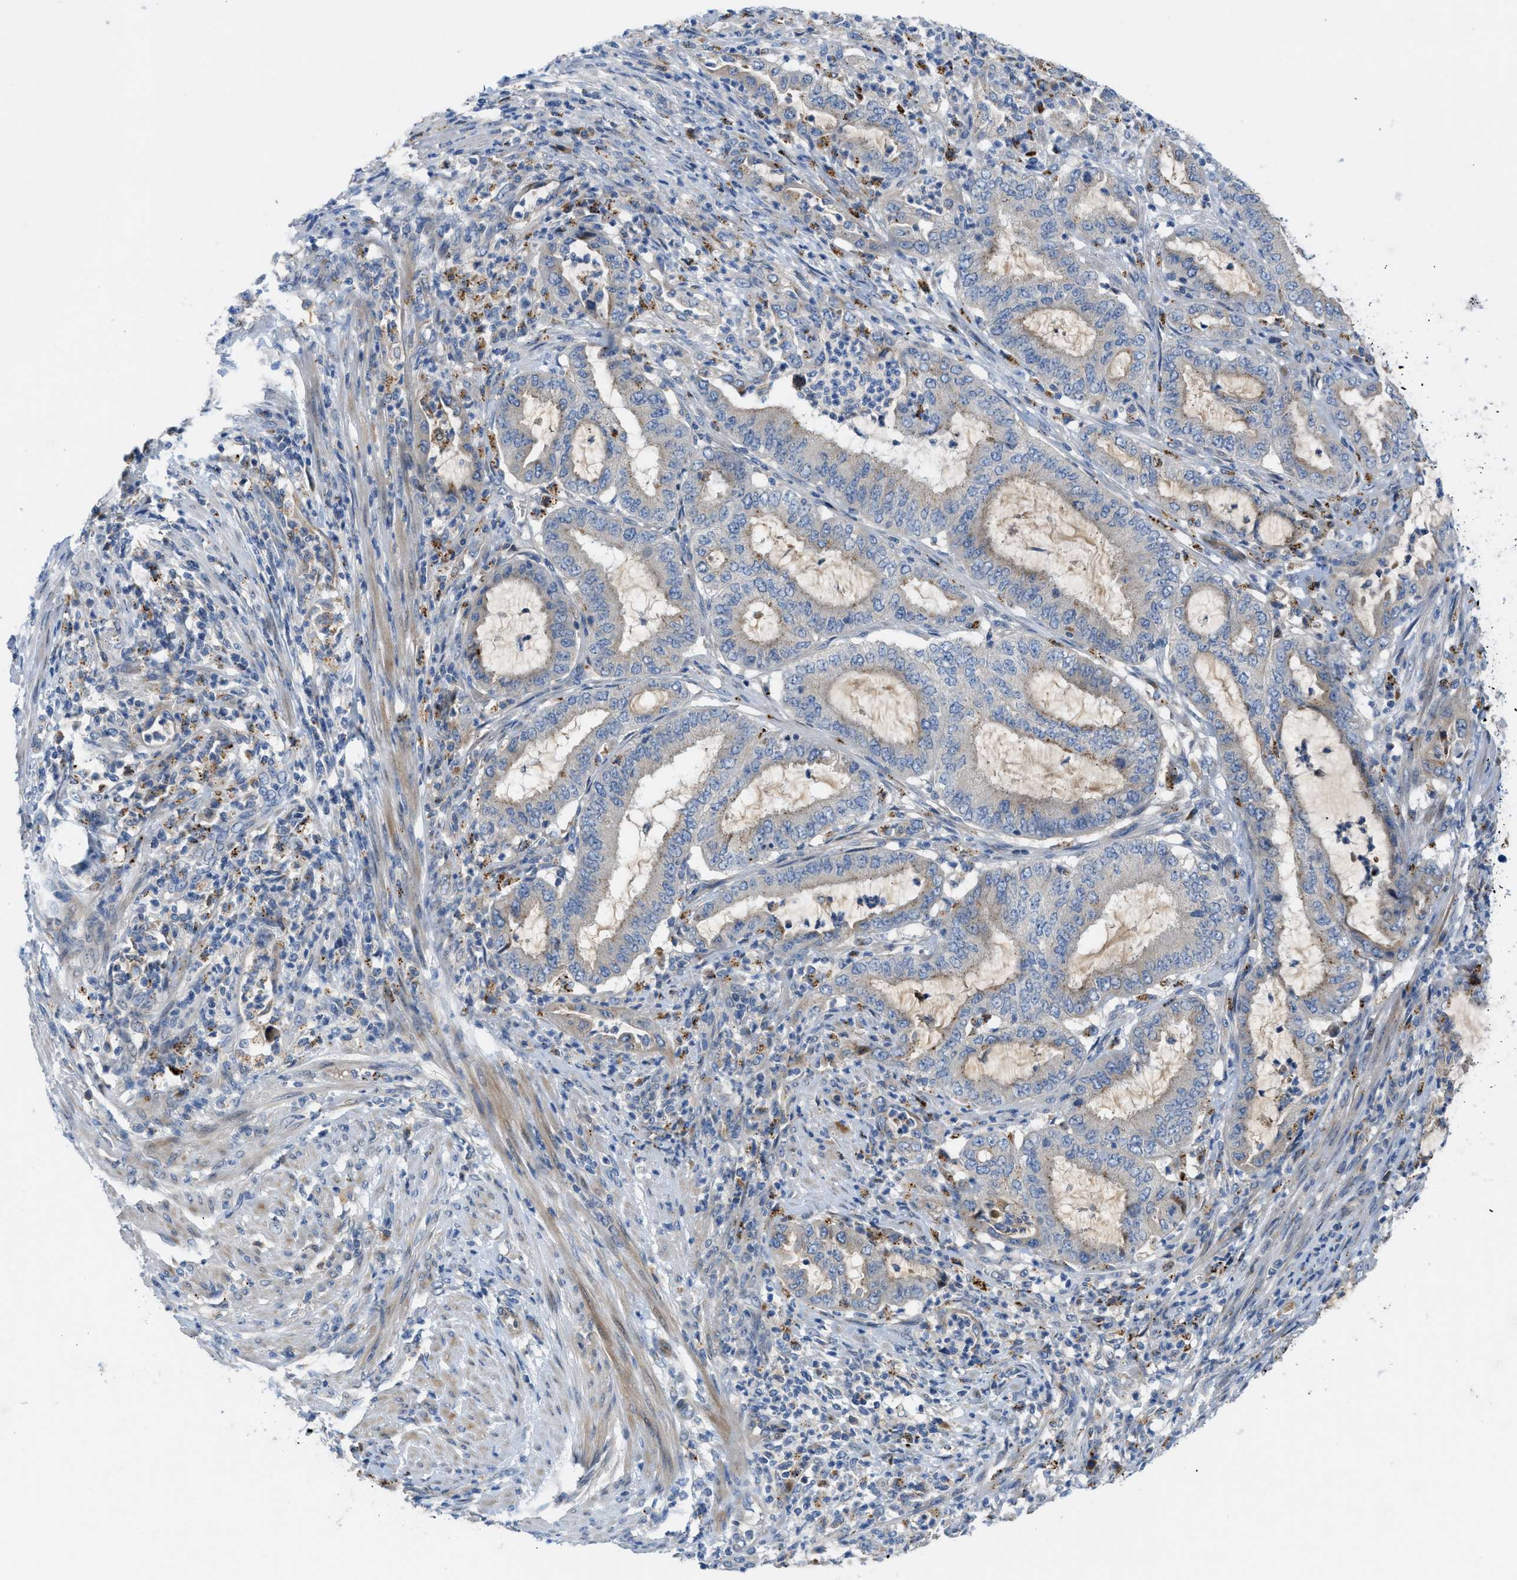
{"staining": {"intensity": "negative", "quantity": "none", "location": "none"}, "tissue": "endometrial cancer", "cell_type": "Tumor cells", "image_type": "cancer", "snomed": [{"axis": "morphology", "description": "Adenocarcinoma, NOS"}, {"axis": "topography", "description": "Endometrium"}], "caption": "Immunohistochemistry (IHC) of human endometrial cancer (adenocarcinoma) displays no expression in tumor cells.", "gene": "TMEM248", "patient": {"sex": "female", "age": 70}}